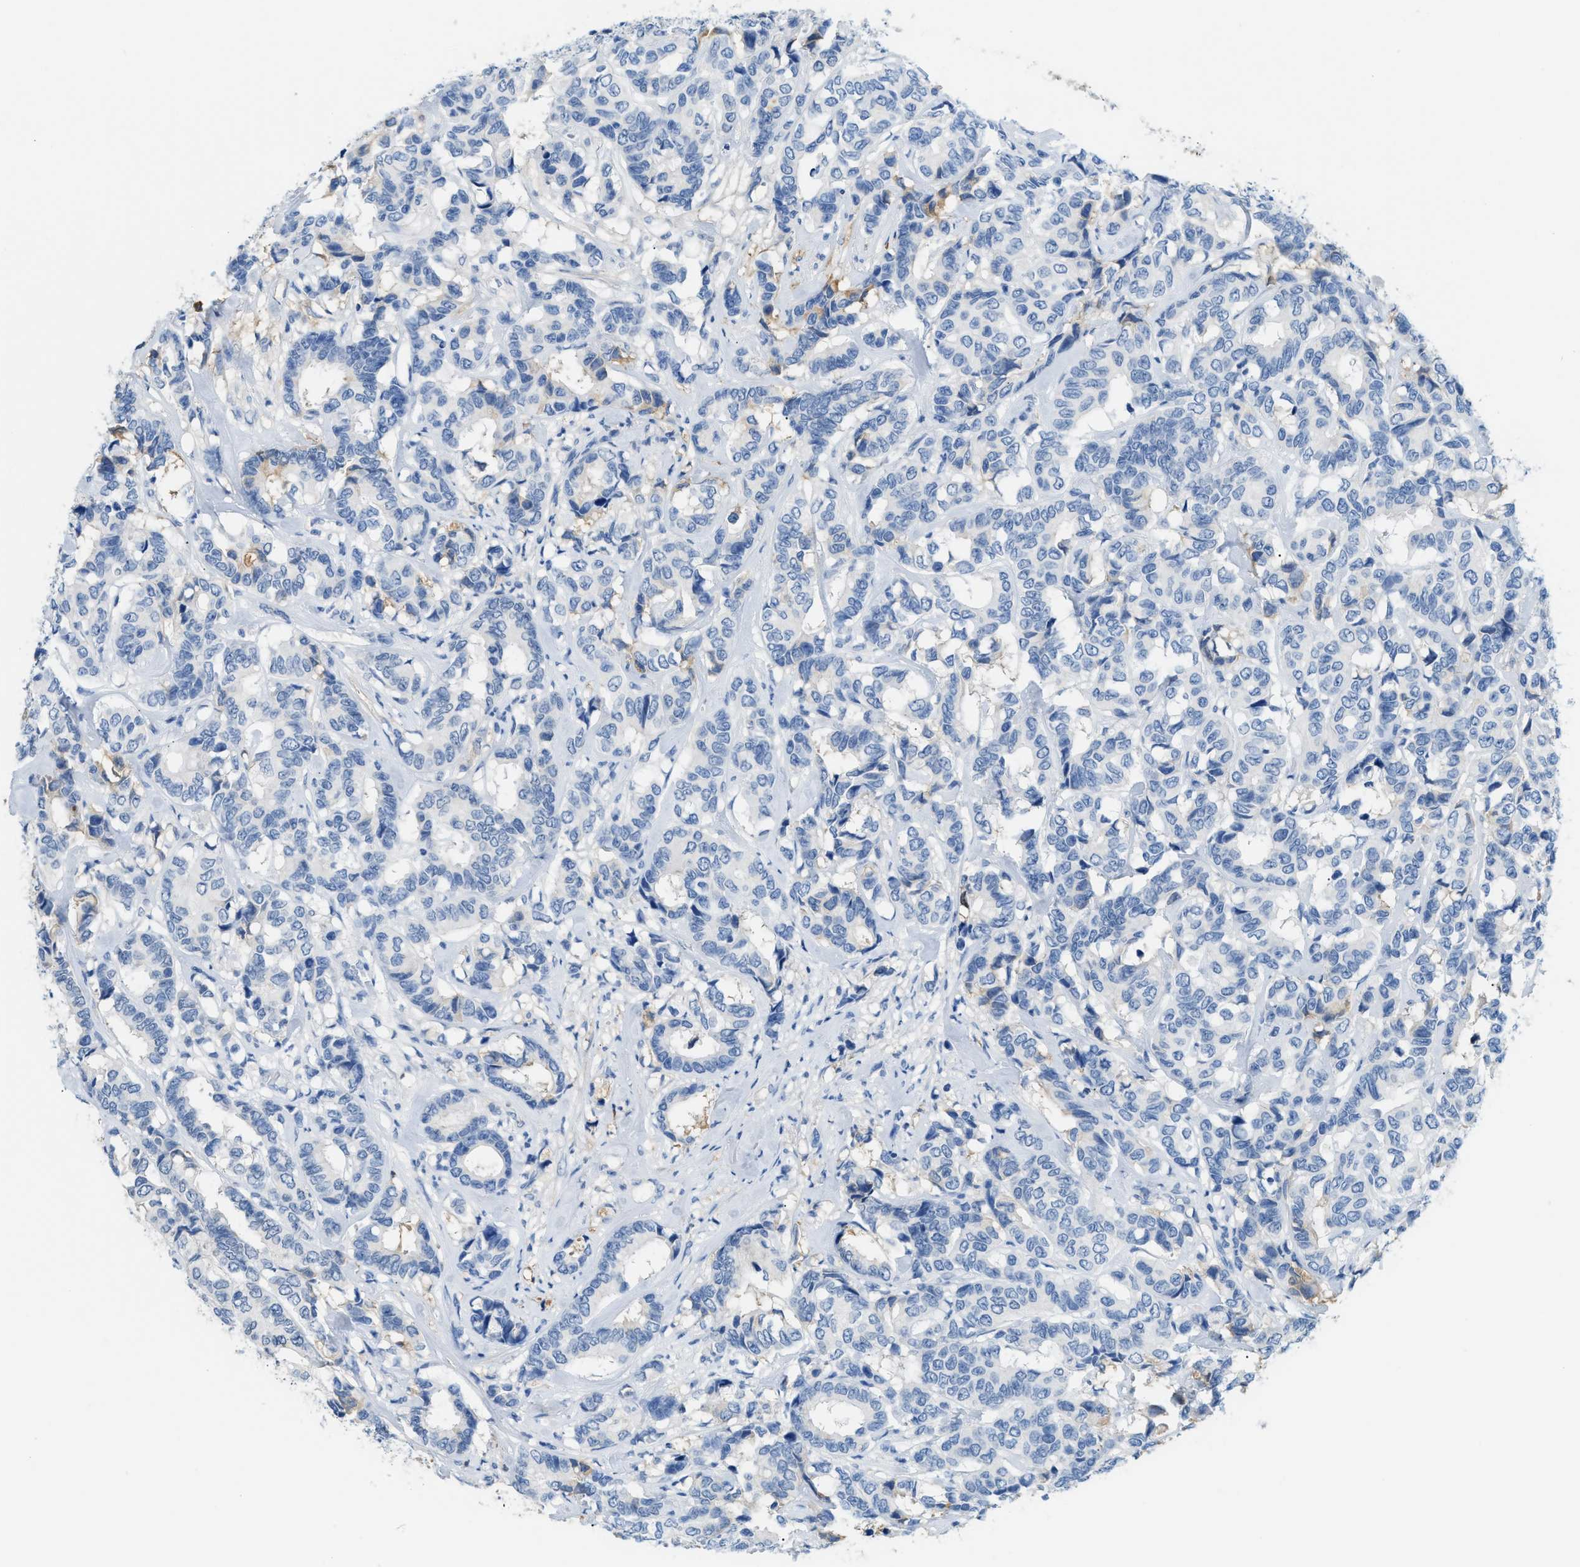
{"staining": {"intensity": "negative", "quantity": "none", "location": "none"}, "tissue": "breast cancer", "cell_type": "Tumor cells", "image_type": "cancer", "snomed": [{"axis": "morphology", "description": "Duct carcinoma"}, {"axis": "topography", "description": "Breast"}], "caption": "Histopathology image shows no significant protein expression in tumor cells of intraductal carcinoma (breast).", "gene": "CFI", "patient": {"sex": "female", "age": 87}}